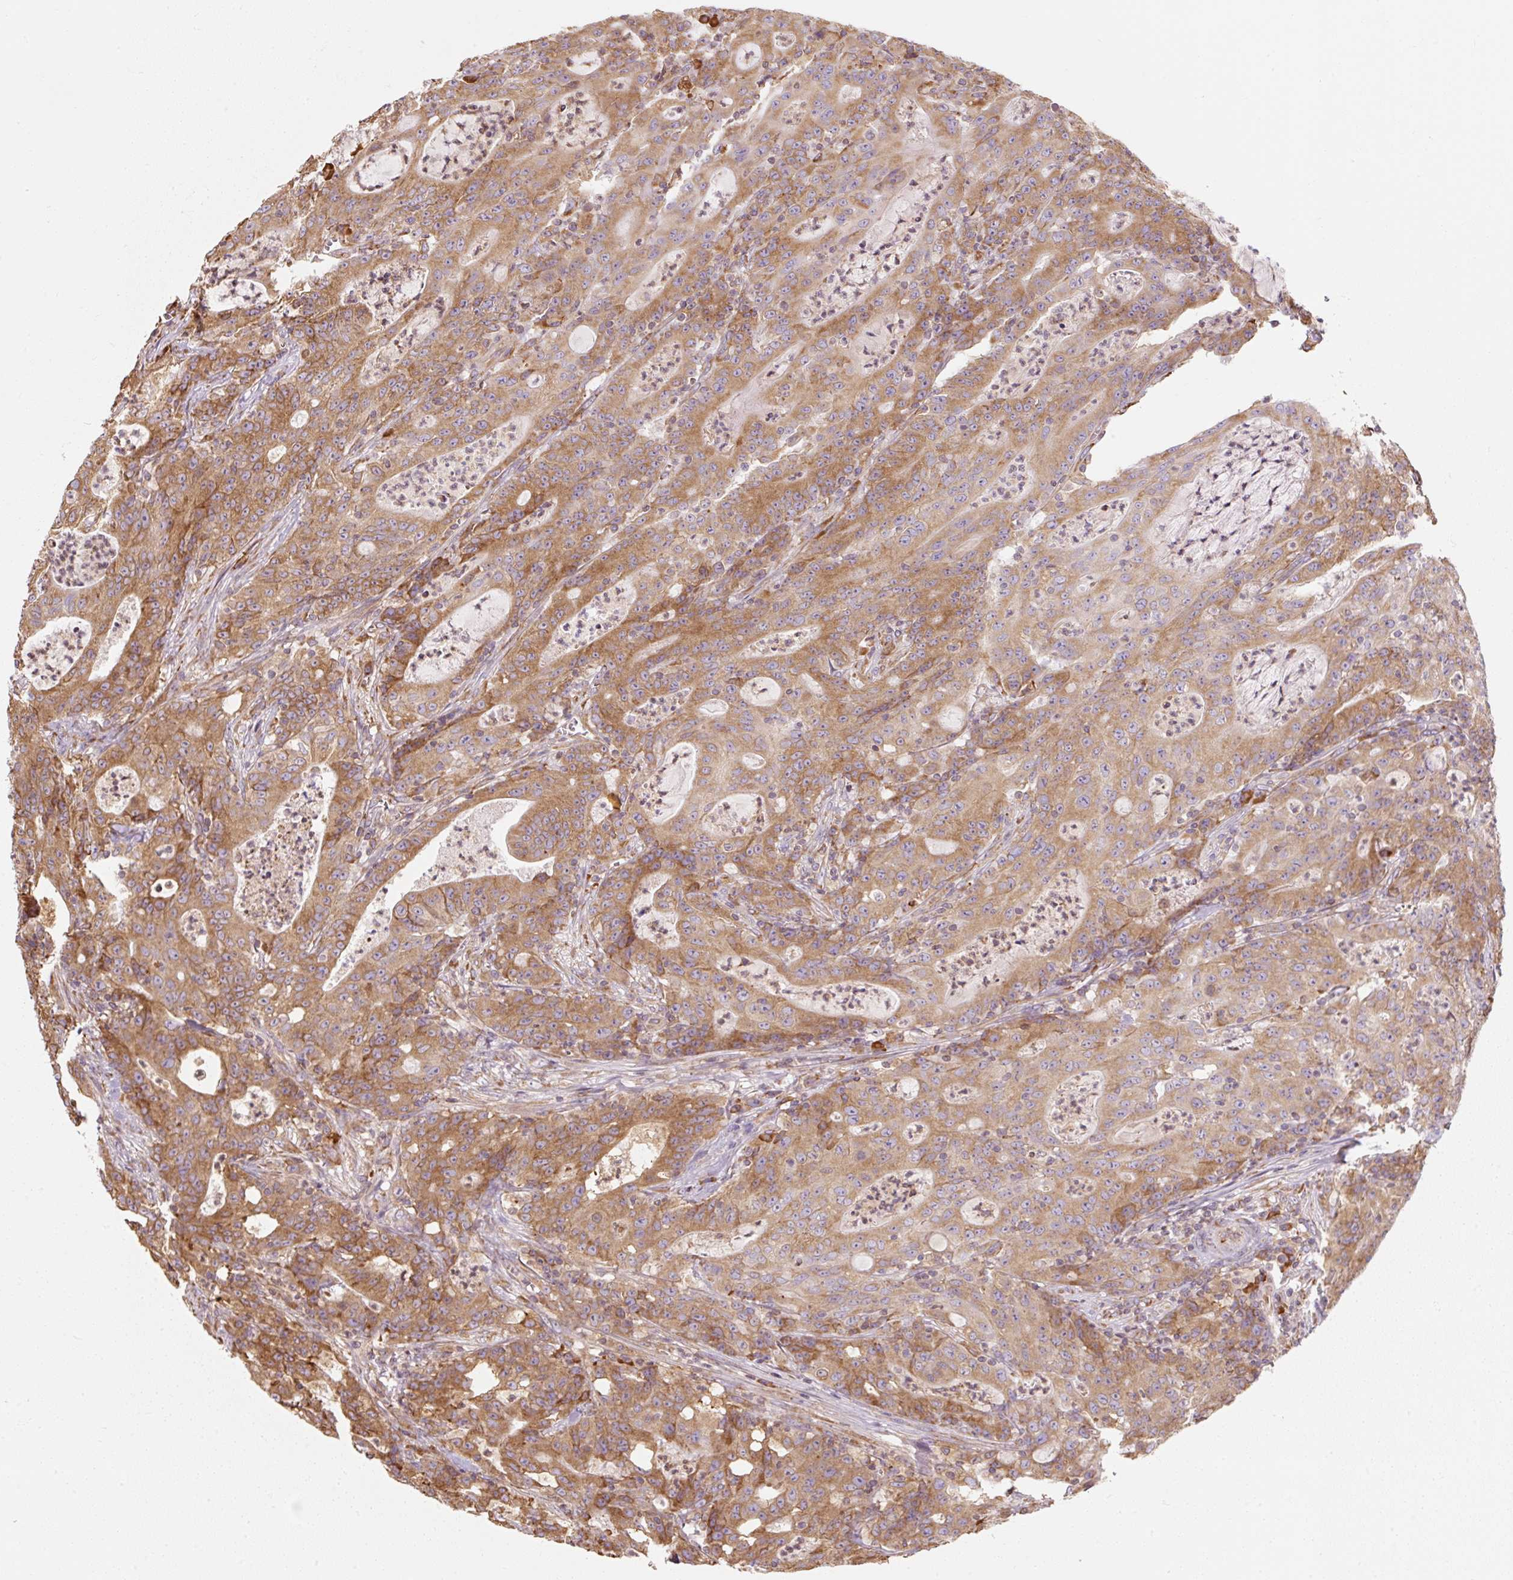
{"staining": {"intensity": "moderate", "quantity": ">75%", "location": "cytoplasmic/membranous"}, "tissue": "colorectal cancer", "cell_type": "Tumor cells", "image_type": "cancer", "snomed": [{"axis": "morphology", "description": "Adenocarcinoma, NOS"}, {"axis": "topography", "description": "Colon"}], "caption": "Immunohistochemical staining of colorectal cancer (adenocarcinoma) shows medium levels of moderate cytoplasmic/membranous expression in approximately >75% of tumor cells.", "gene": "PRKCSH", "patient": {"sex": "male", "age": 83}}